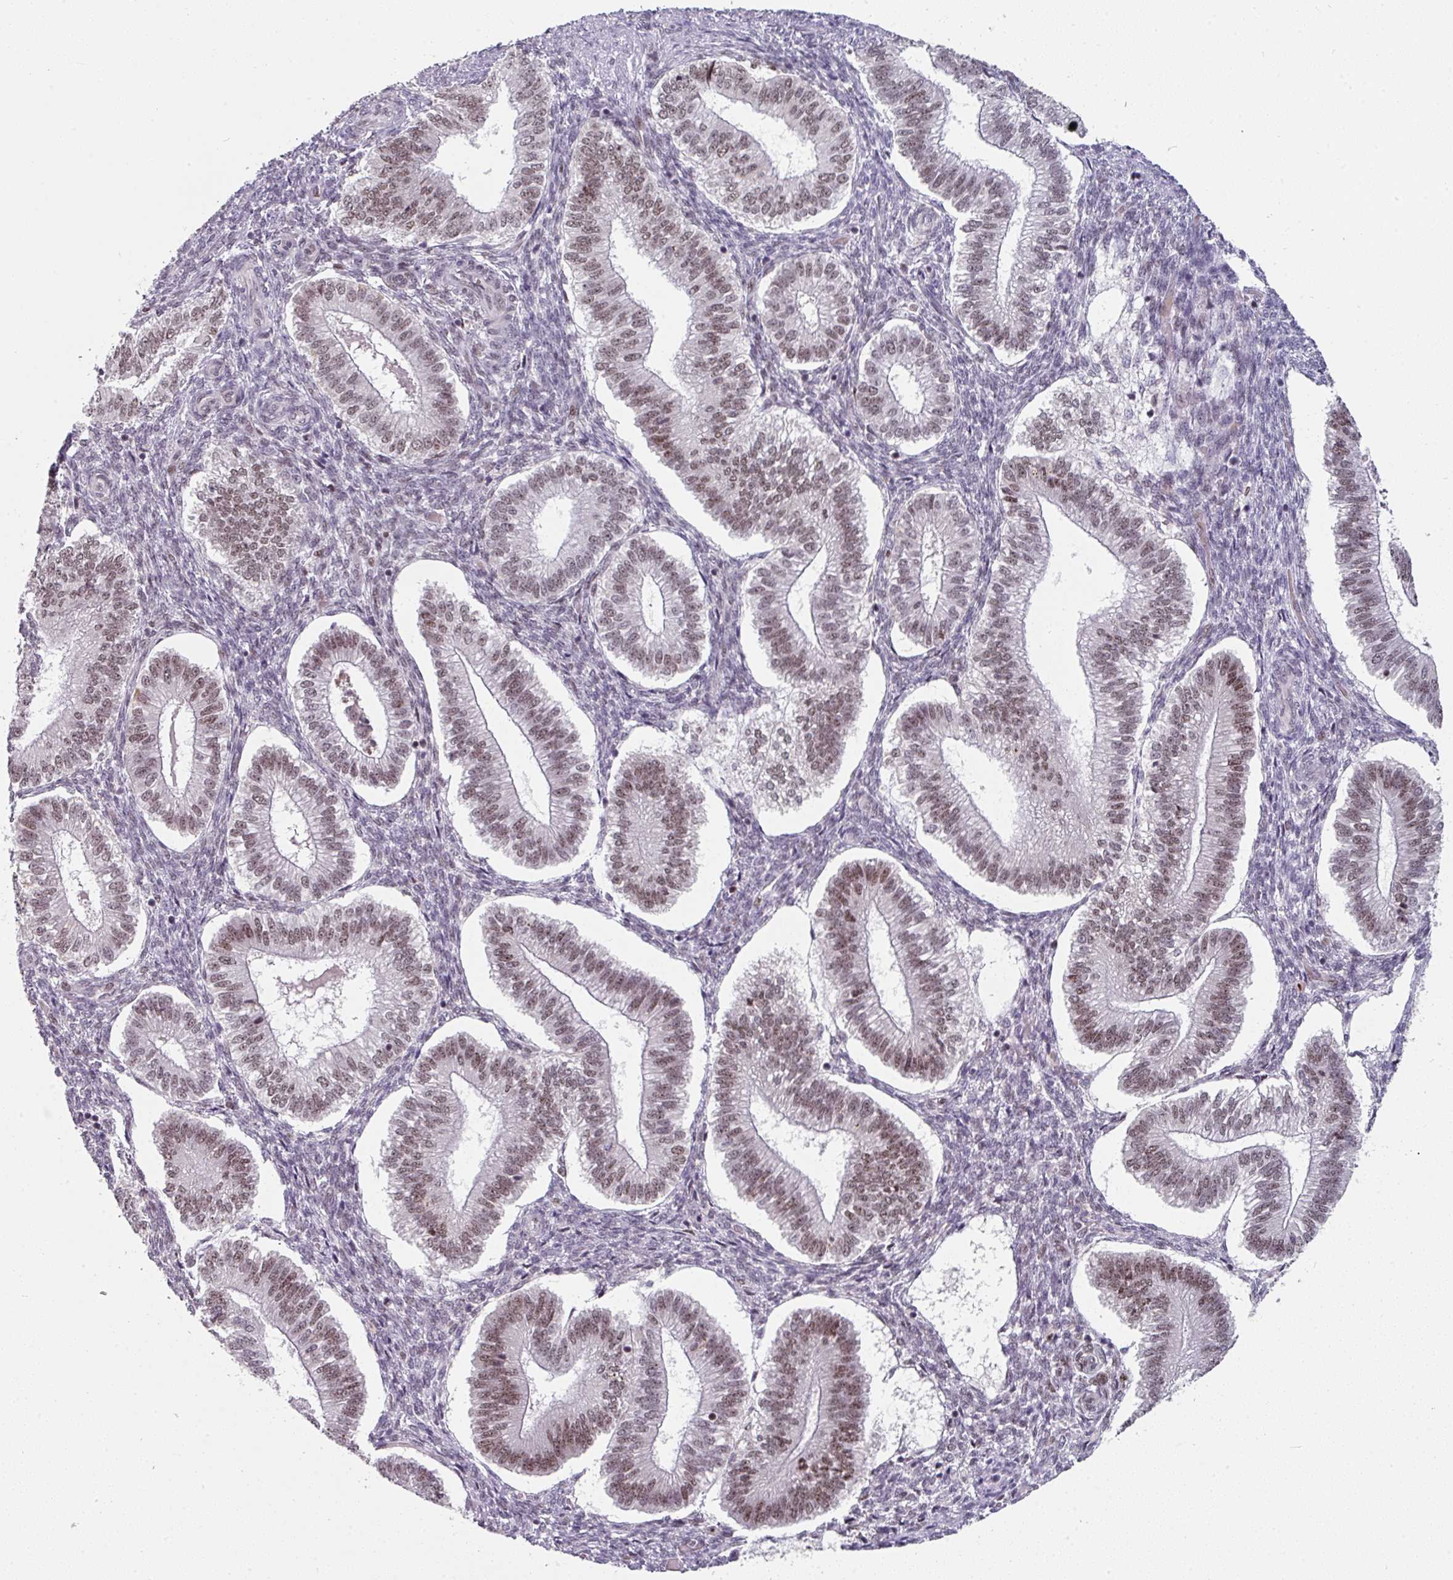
{"staining": {"intensity": "moderate", "quantity": "25%-75%", "location": "nuclear"}, "tissue": "endometrium", "cell_type": "Cells in endometrial stroma", "image_type": "normal", "snomed": [{"axis": "morphology", "description": "Normal tissue, NOS"}, {"axis": "topography", "description": "Endometrium"}], "caption": "Protein staining of benign endometrium shows moderate nuclear staining in approximately 25%-75% of cells in endometrial stroma.", "gene": "ENSG00000283782", "patient": {"sex": "female", "age": 25}}